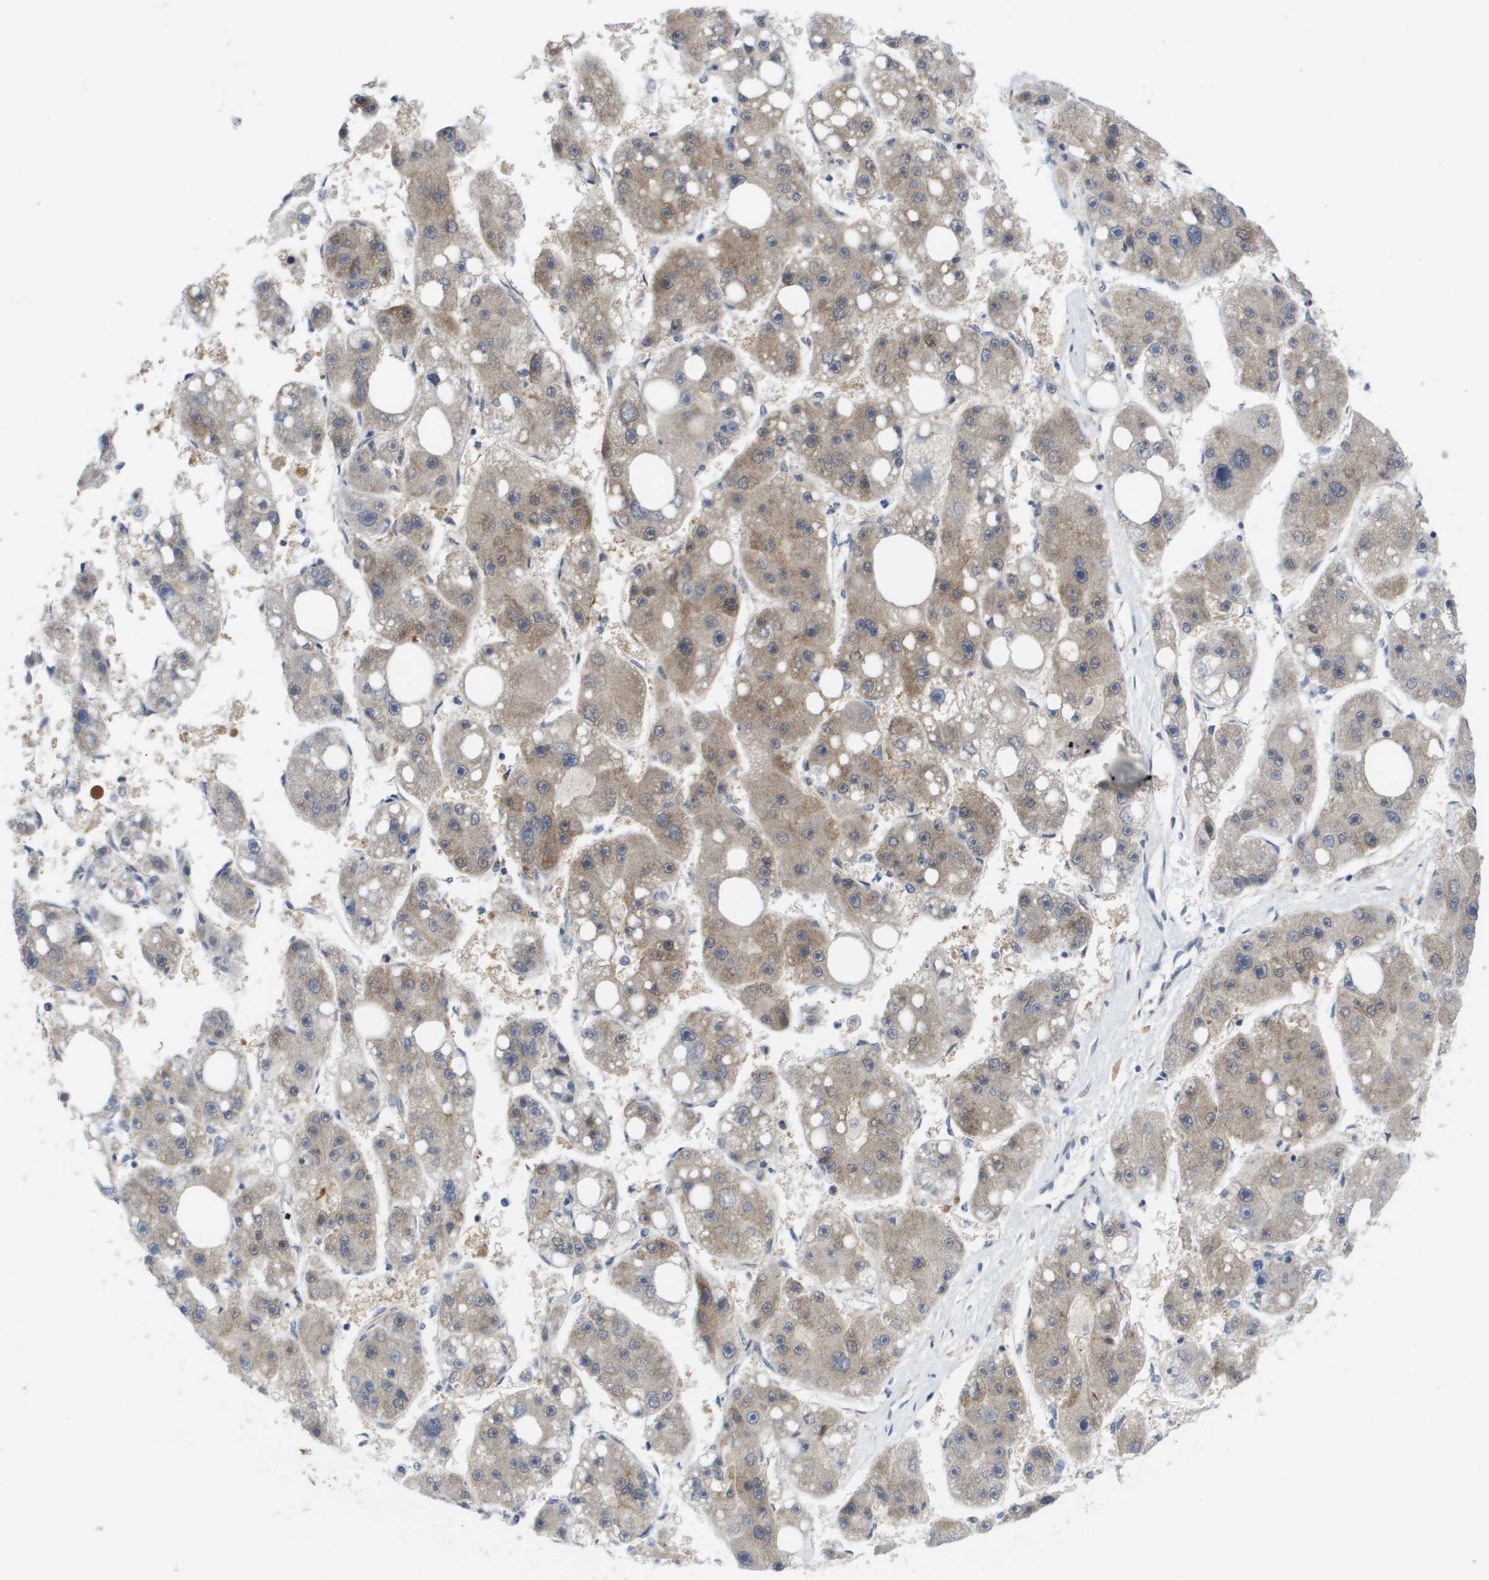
{"staining": {"intensity": "weak", "quantity": ">75%", "location": "cytoplasmic/membranous"}, "tissue": "liver cancer", "cell_type": "Tumor cells", "image_type": "cancer", "snomed": [{"axis": "morphology", "description": "Carcinoma, Hepatocellular, NOS"}, {"axis": "topography", "description": "Liver"}], "caption": "Hepatocellular carcinoma (liver) was stained to show a protein in brown. There is low levels of weak cytoplasmic/membranous positivity in about >75% of tumor cells.", "gene": "FKBP4", "patient": {"sex": "female", "age": 61}}